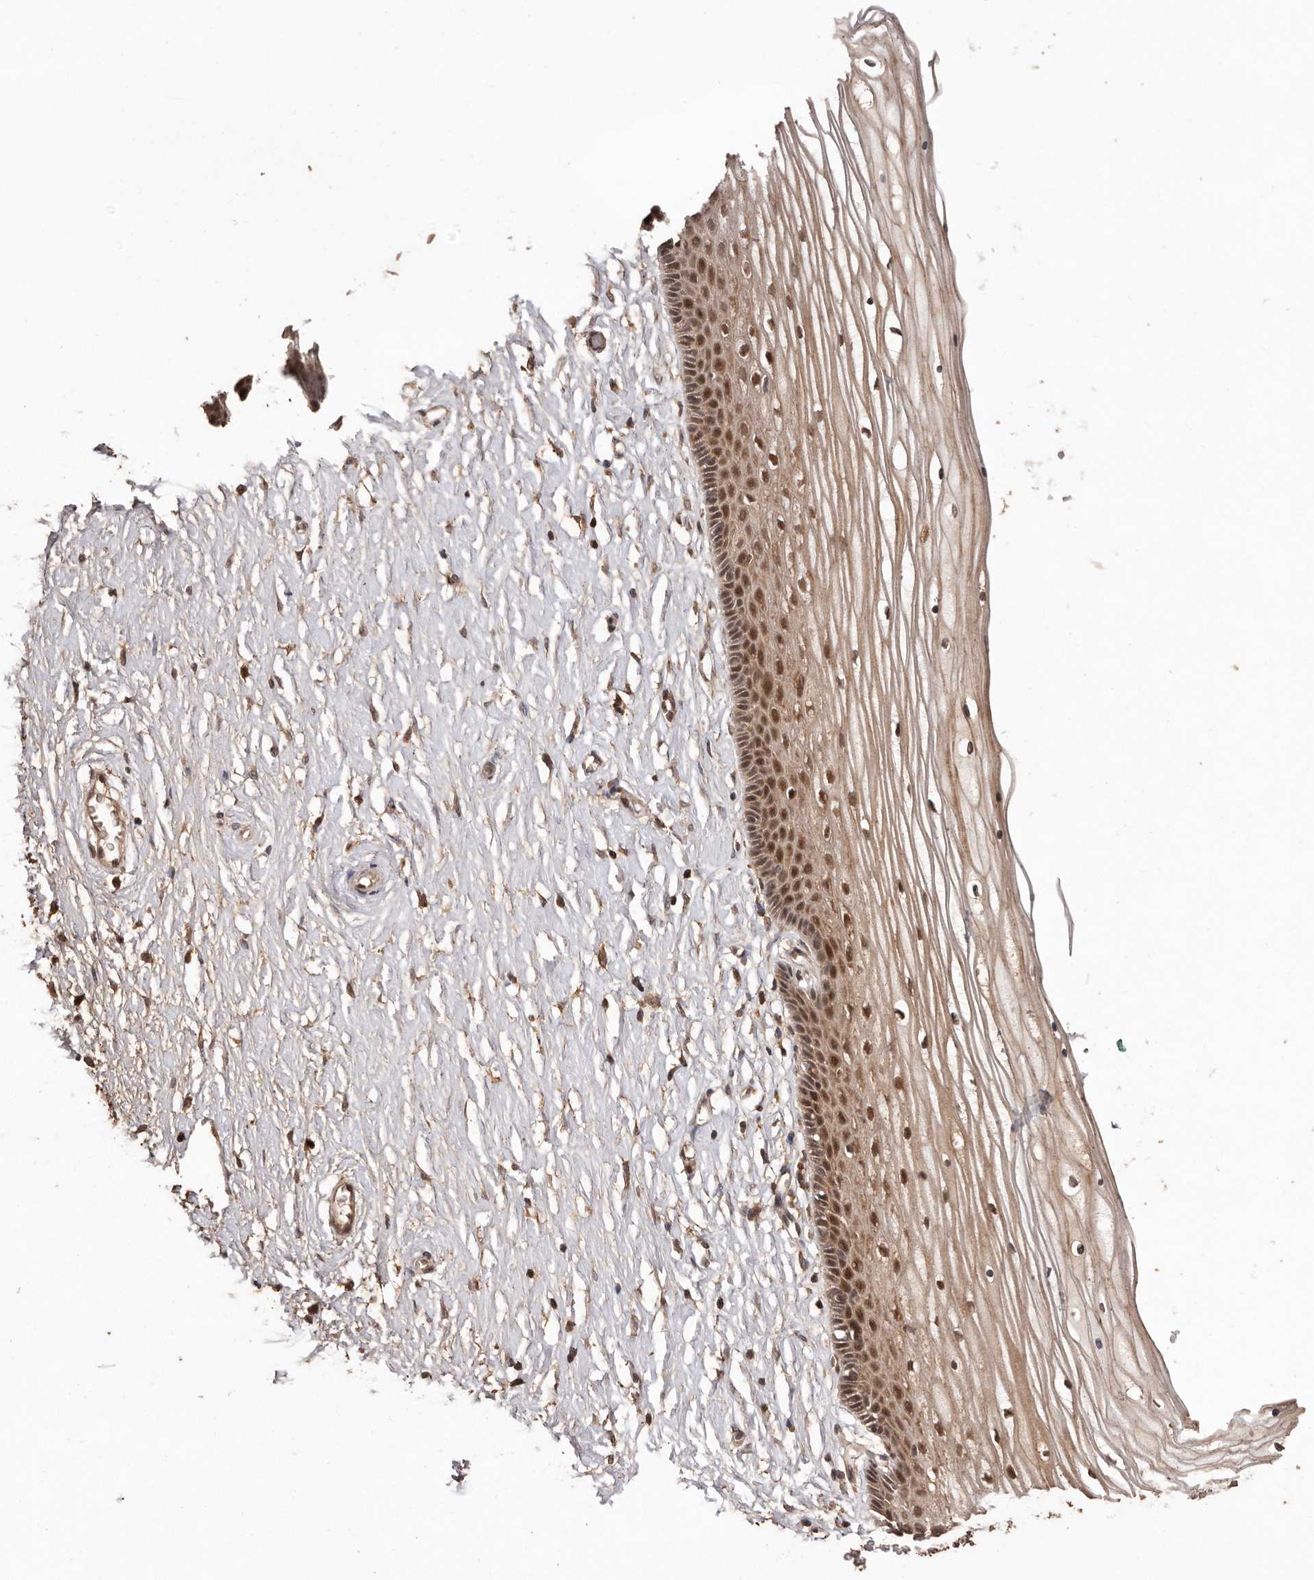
{"staining": {"intensity": "moderate", "quantity": ">75%", "location": "cytoplasmic/membranous,nuclear"}, "tissue": "vagina", "cell_type": "Squamous epithelial cells", "image_type": "normal", "snomed": [{"axis": "morphology", "description": "Normal tissue, NOS"}, {"axis": "topography", "description": "Vagina"}, {"axis": "topography", "description": "Cervix"}], "caption": "A brown stain labels moderate cytoplasmic/membranous,nuclear positivity of a protein in squamous epithelial cells of benign human vagina.", "gene": "RWDD1", "patient": {"sex": "female", "age": 40}}